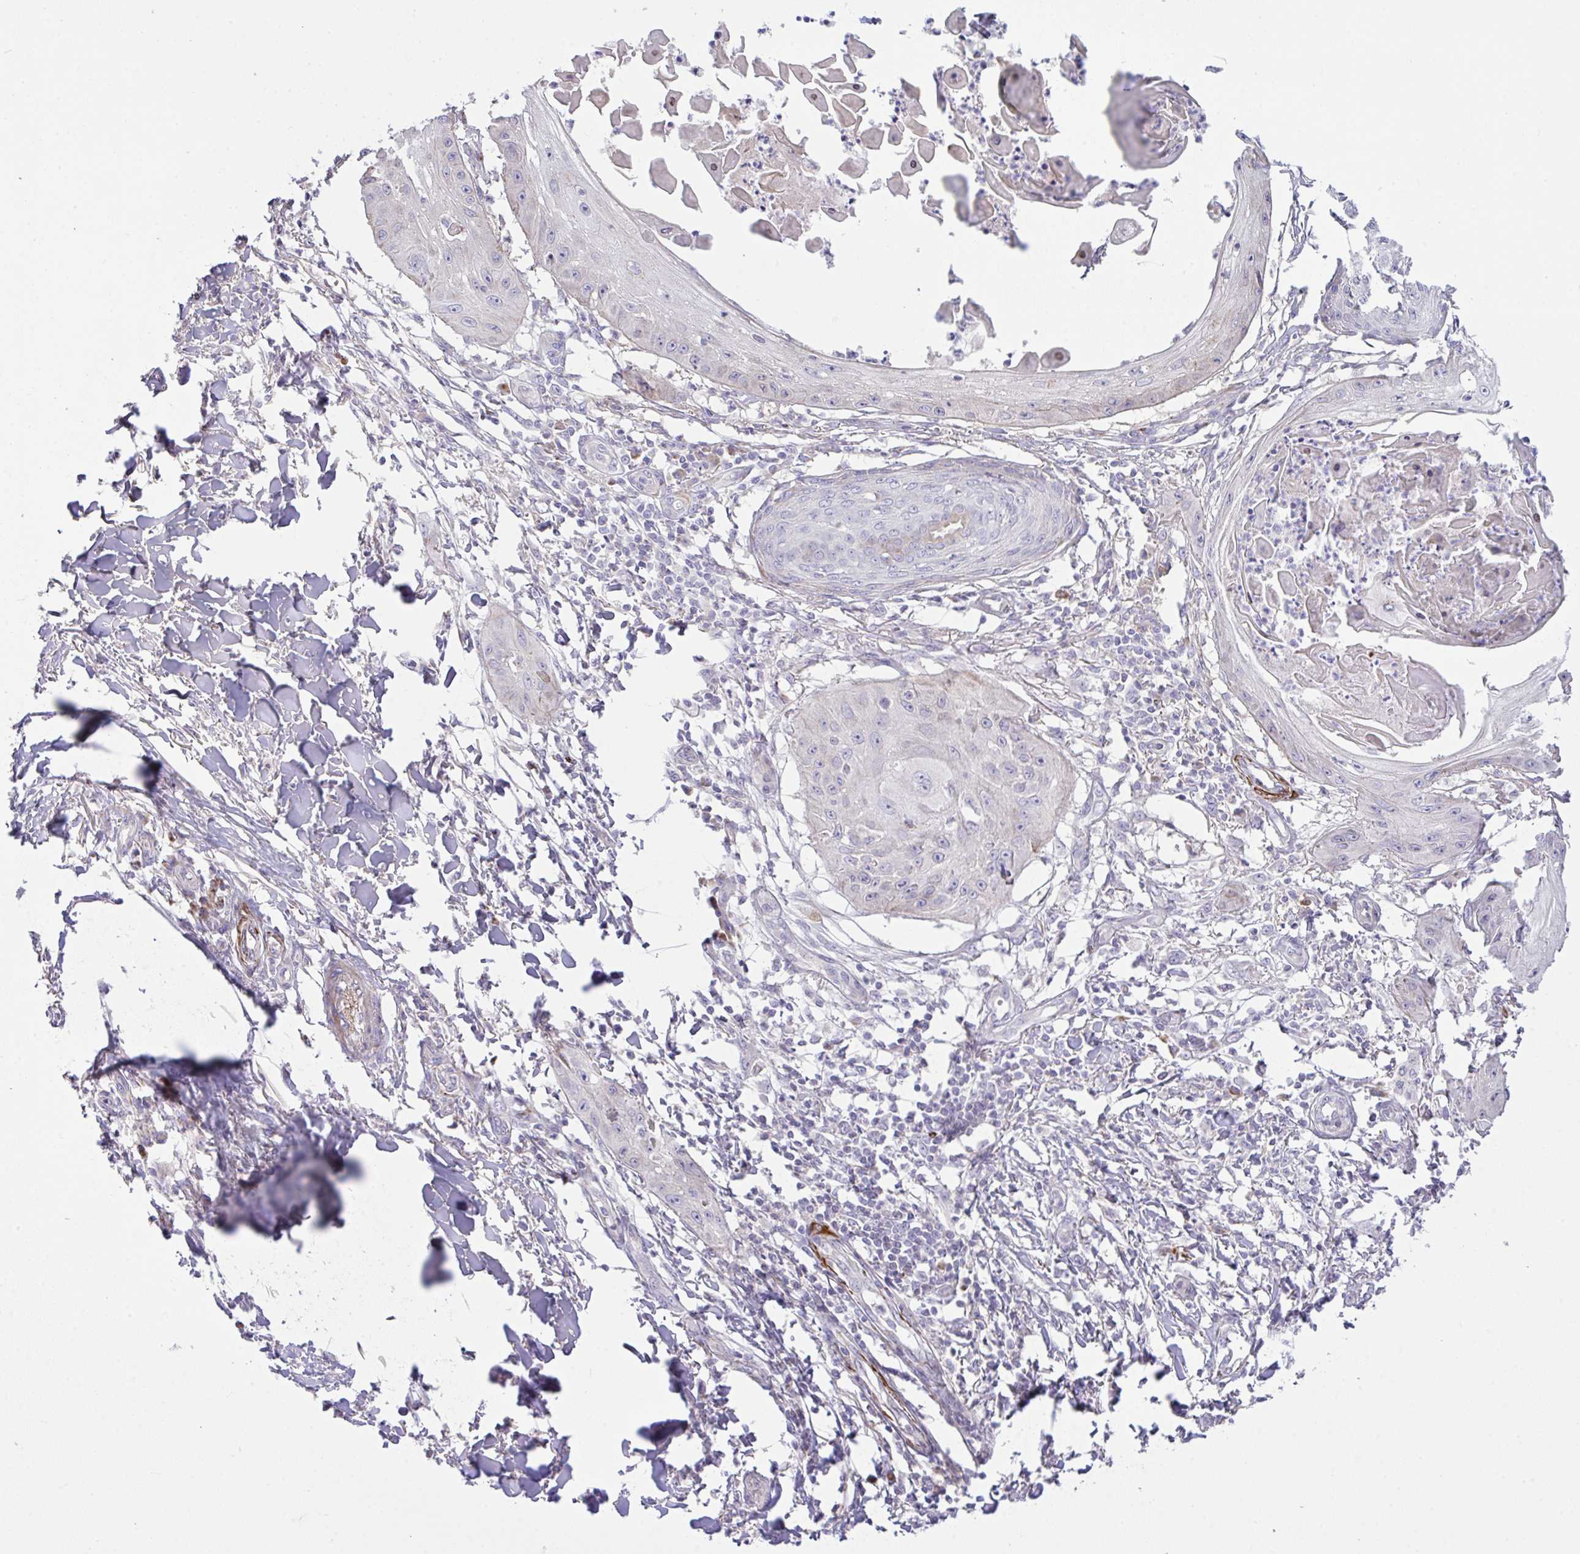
{"staining": {"intensity": "negative", "quantity": "none", "location": "none"}, "tissue": "skin cancer", "cell_type": "Tumor cells", "image_type": "cancer", "snomed": [{"axis": "morphology", "description": "Squamous cell carcinoma, NOS"}, {"axis": "topography", "description": "Skin"}], "caption": "There is no significant staining in tumor cells of skin cancer.", "gene": "CHDH", "patient": {"sex": "male", "age": 70}}